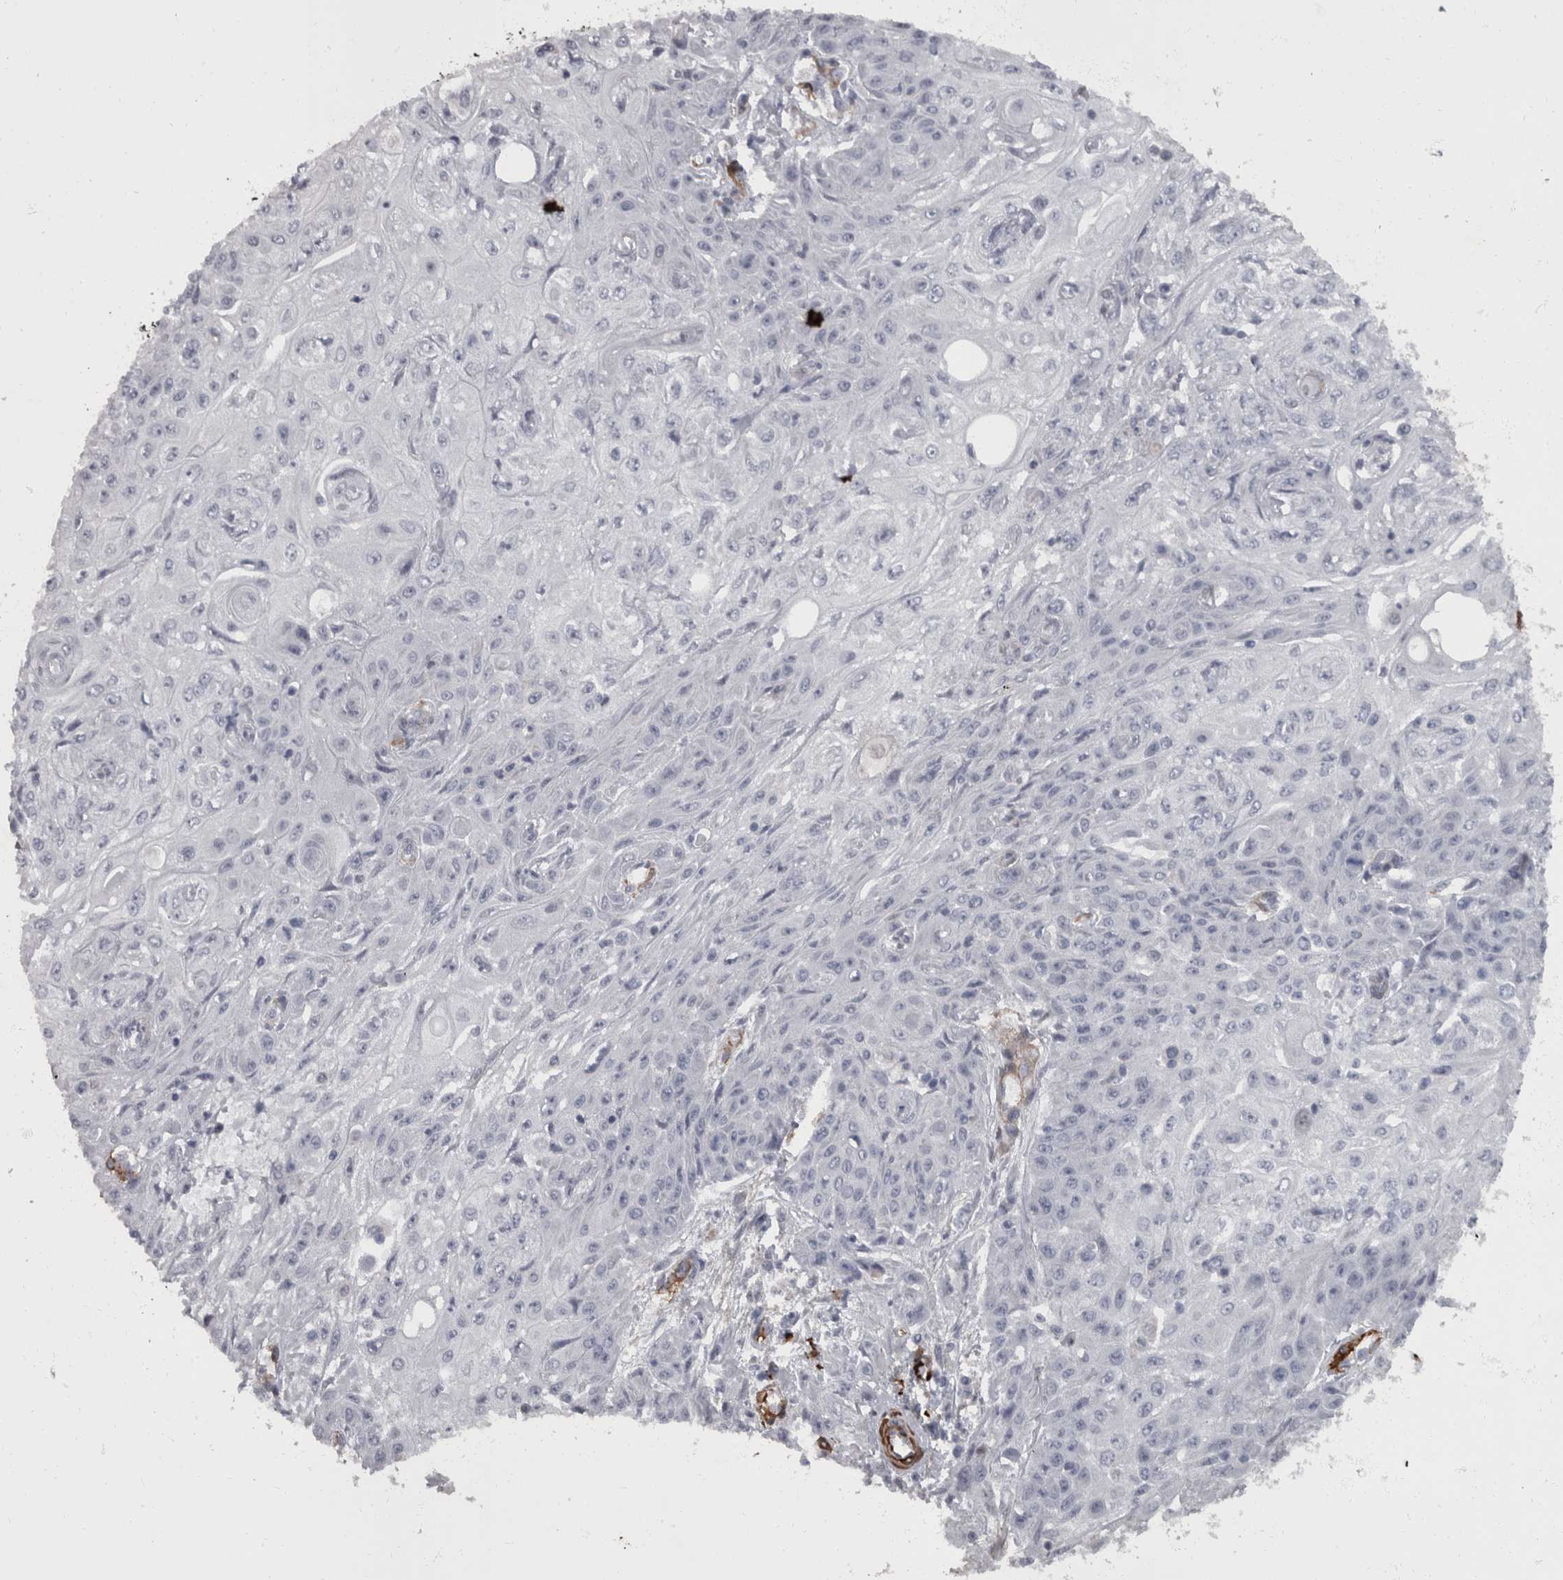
{"staining": {"intensity": "negative", "quantity": "none", "location": "none"}, "tissue": "skin cancer", "cell_type": "Tumor cells", "image_type": "cancer", "snomed": [{"axis": "morphology", "description": "Squamous cell carcinoma, NOS"}, {"axis": "morphology", "description": "Squamous cell carcinoma, metastatic, NOS"}, {"axis": "topography", "description": "Skin"}, {"axis": "topography", "description": "Lymph node"}], "caption": "This is a histopathology image of IHC staining of squamous cell carcinoma (skin), which shows no positivity in tumor cells.", "gene": "MASTL", "patient": {"sex": "male", "age": 75}}